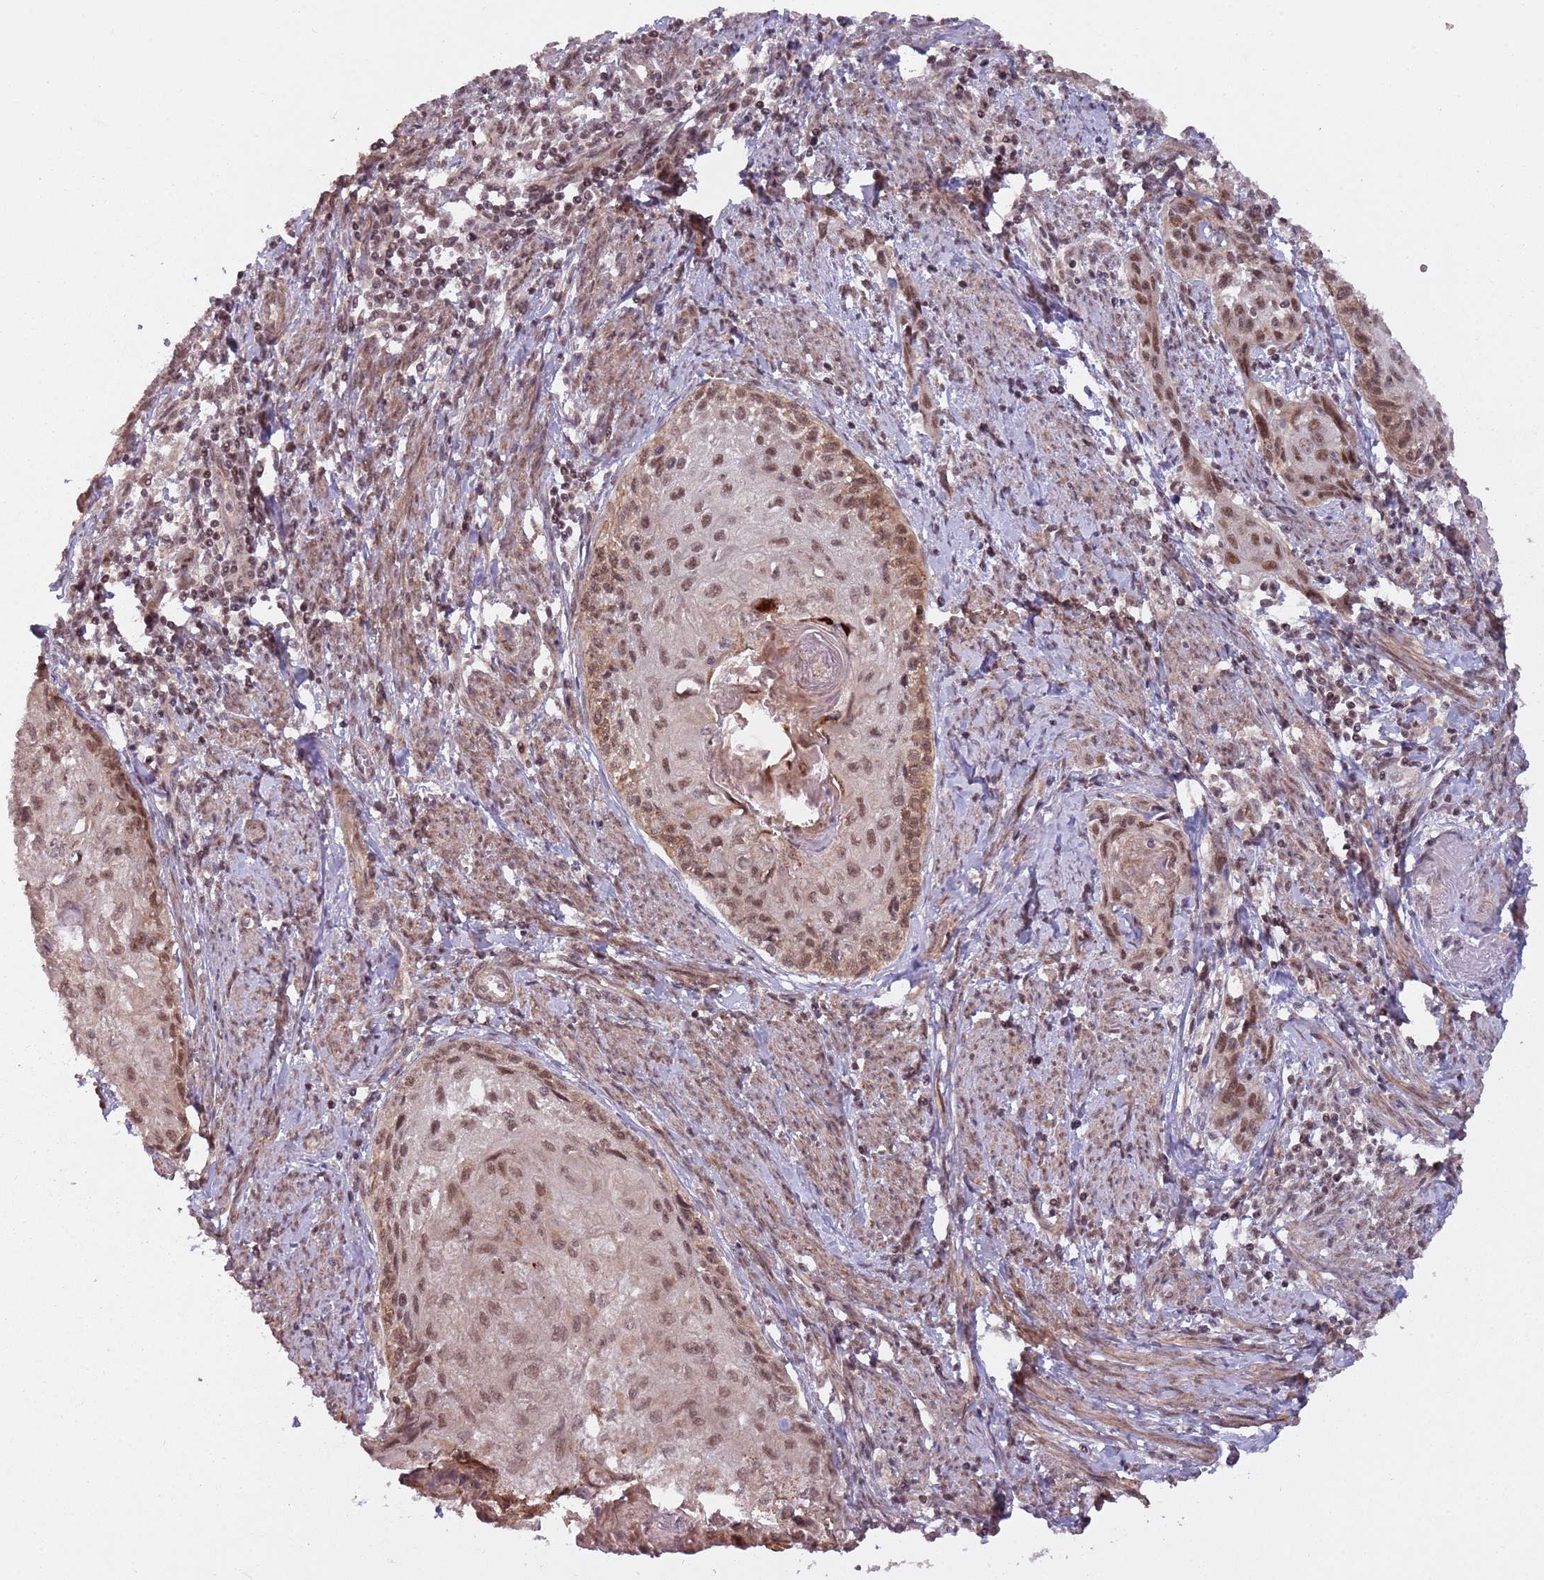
{"staining": {"intensity": "moderate", "quantity": ">75%", "location": "cytoplasmic/membranous,nuclear"}, "tissue": "cervical cancer", "cell_type": "Tumor cells", "image_type": "cancer", "snomed": [{"axis": "morphology", "description": "Squamous cell carcinoma, NOS"}, {"axis": "topography", "description": "Cervix"}], "caption": "A high-resolution micrograph shows immunohistochemistry staining of squamous cell carcinoma (cervical), which demonstrates moderate cytoplasmic/membranous and nuclear expression in about >75% of tumor cells.", "gene": "SUDS3", "patient": {"sex": "female", "age": 67}}